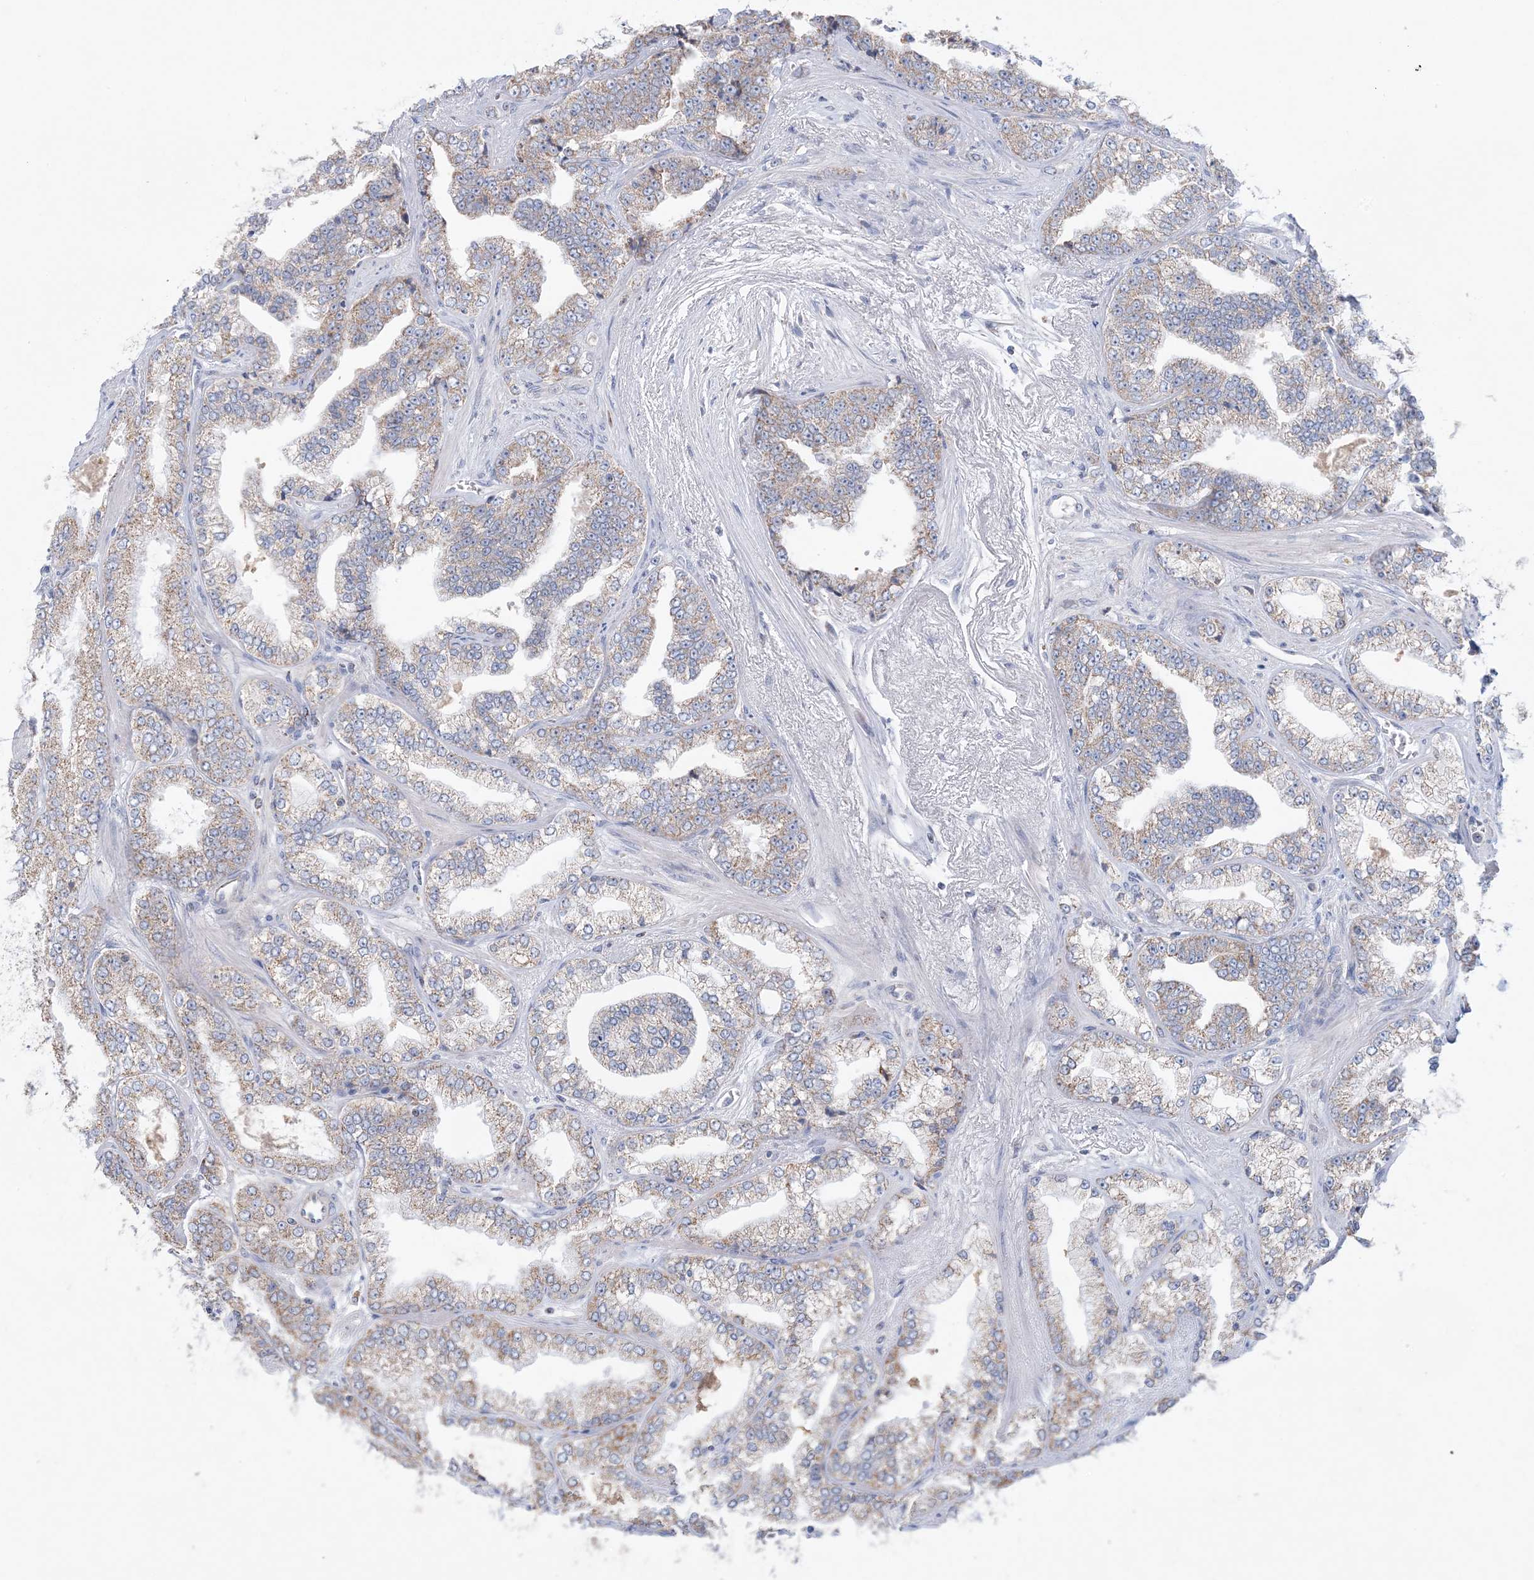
{"staining": {"intensity": "moderate", "quantity": ">75%", "location": "cytoplasmic/membranous"}, "tissue": "prostate cancer", "cell_type": "Tumor cells", "image_type": "cancer", "snomed": [{"axis": "morphology", "description": "Adenocarcinoma, High grade"}, {"axis": "topography", "description": "Prostate"}], "caption": "IHC image of prostate adenocarcinoma (high-grade) stained for a protein (brown), which exhibits medium levels of moderate cytoplasmic/membranous staining in about >75% of tumor cells.", "gene": "KCTD6", "patient": {"sex": "male", "age": 71}}